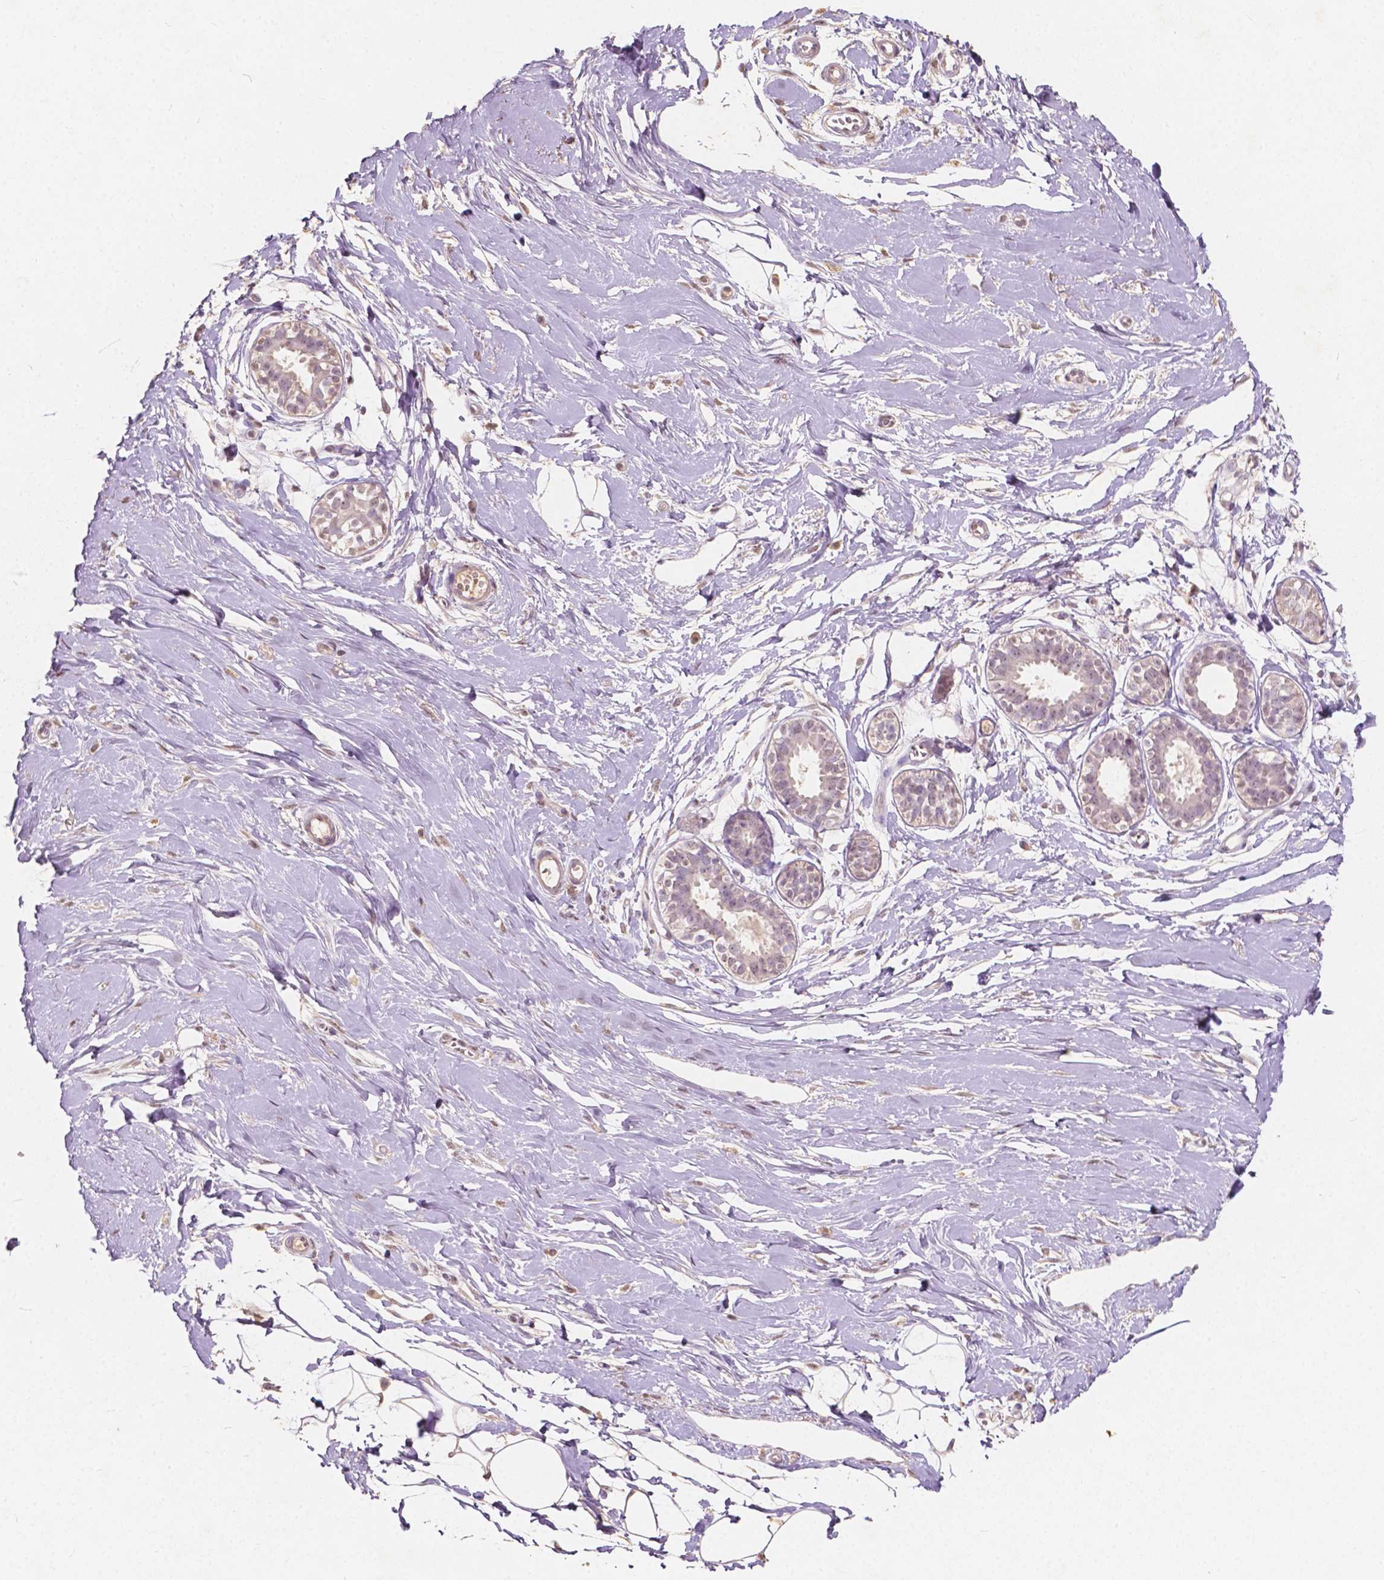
{"staining": {"intensity": "weak", "quantity": "<25%", "location": "cytoplasmic/membranous"}, "tissue": "breast", "cell_type": "Adipocytes", "image_type": "normal", "snomed": [{"axis": "morphology", "description": "Normal tissue, NOS"}, {"axis": "topography", "description": "Breast"}], "caption": "This micrograph is of normal breast stained with IHC to label a protein in brown with the nuclei are counter-stained blue. There is no expression in adipocytes.", "gene": "SOX15", "patient": {"sex": "female", "age": 49}}